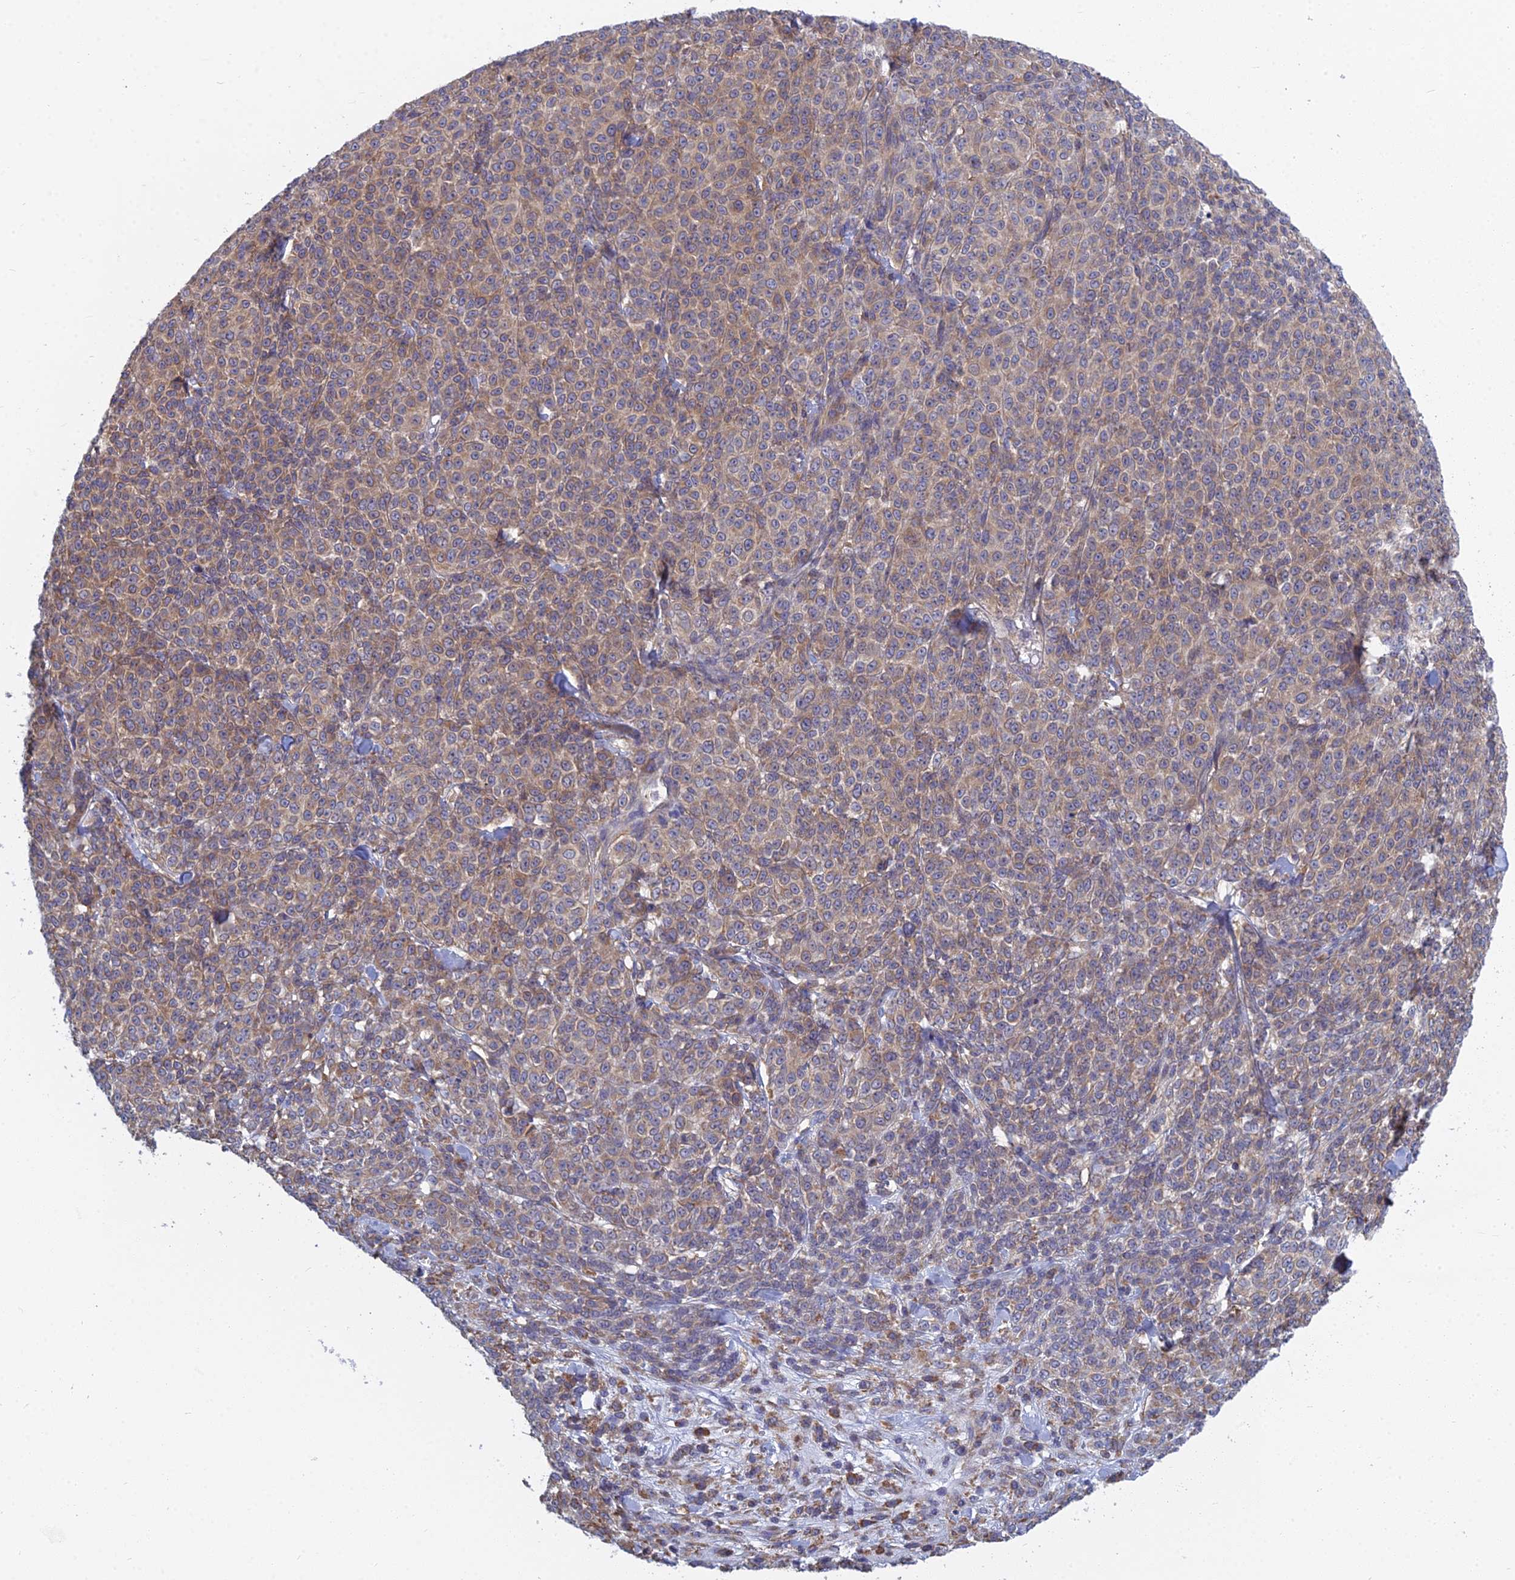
{"staining": {"intensity": "moderate", "quantity": "25%-75%", "location": "cytoplasmic/membranous"}, "tissue": "melanoma", "cell_type": "Tumor cells", "image_type": "cancer", "snomed": [{"axis": "morphology", "description": "Normal tissue, NOS"}, {"axis": "morphology", "description": "Malignant melanoma, NOS"}, {"axis": "topography", "description": "Skin"}], "caption": "Protein analysis of melanoma tissue shows moderate cytoplasmic/membranous expression in about 25%-75% of tumor cells.", "gene": "KIAA1143", "patient": {"sex": "female", "age": 34}}